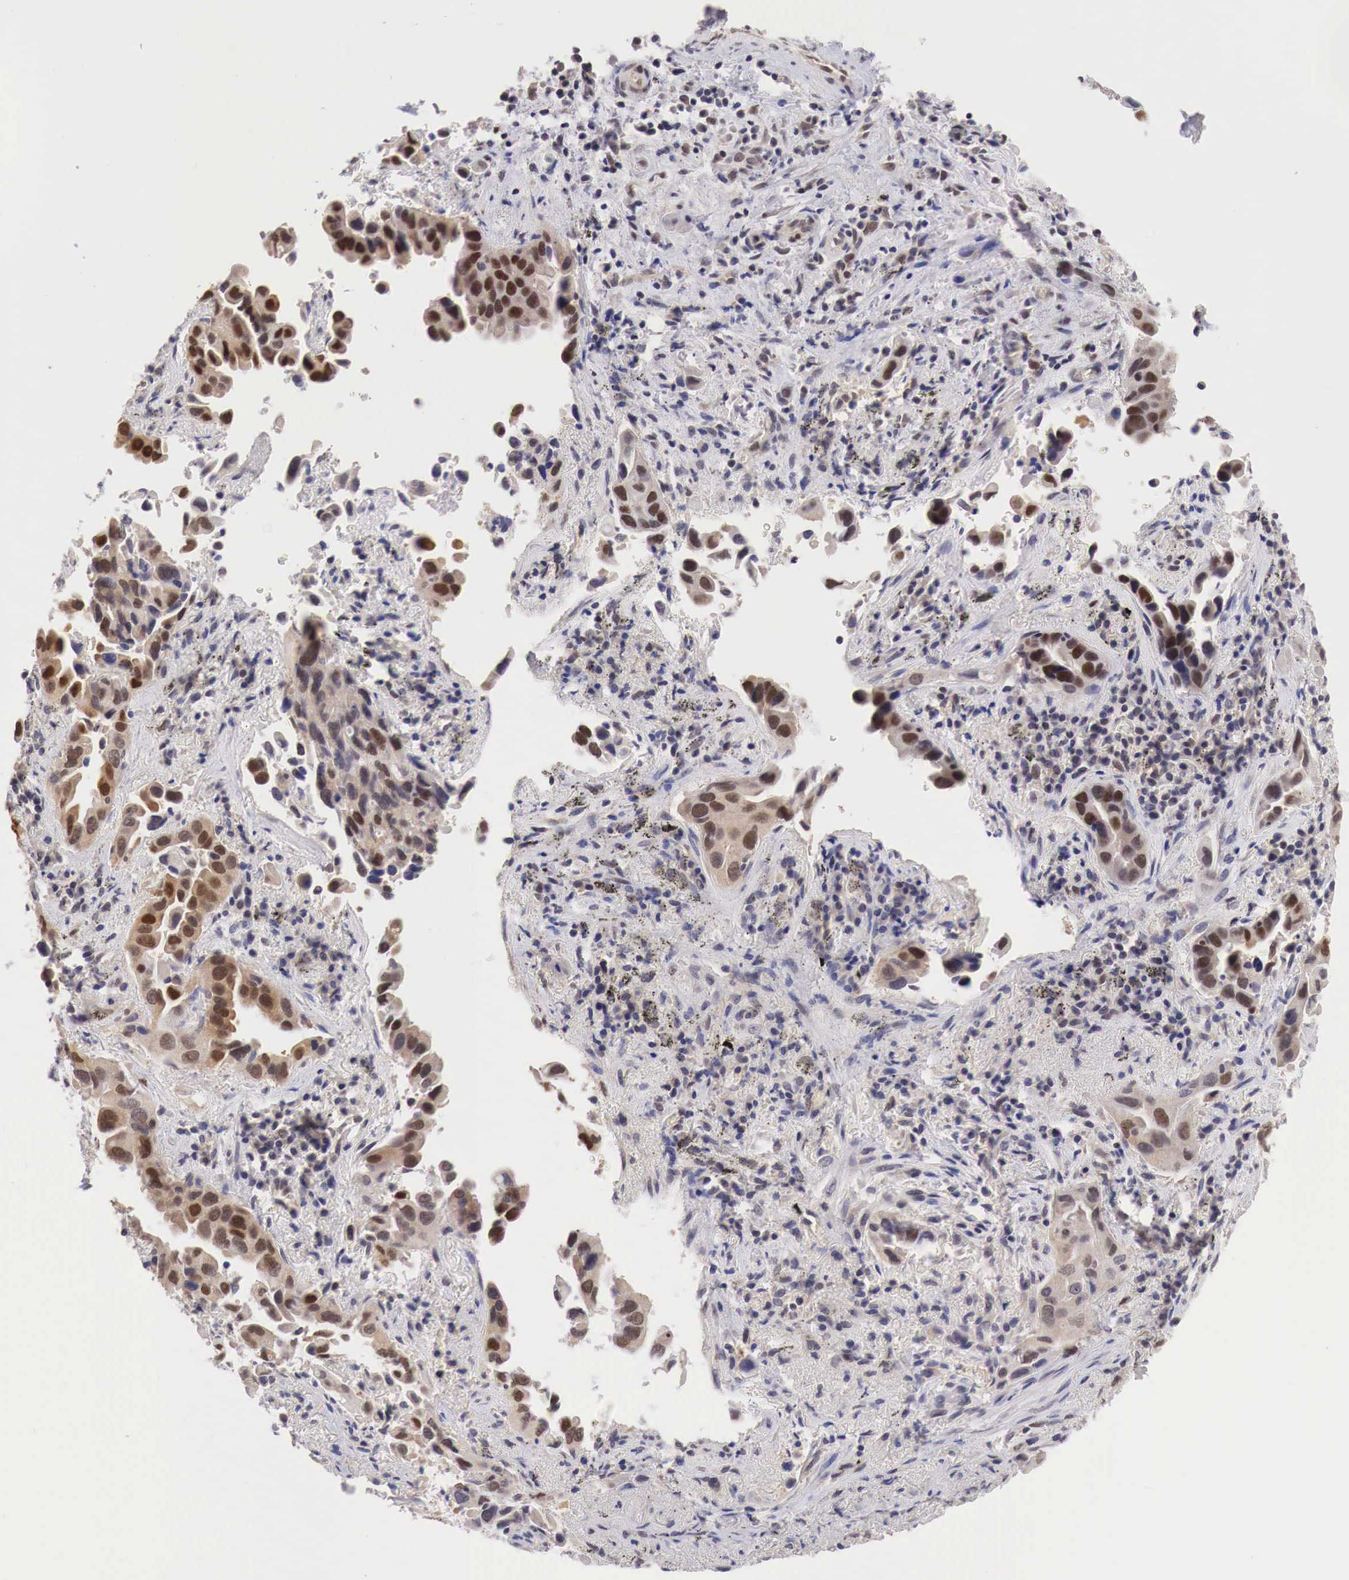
{"staining": {"intensity": "moderate", "quantity": ">75%", "location": "cytoplasmic/membranous,nuclear"}, "tissue": "lung cancer", "cell_type": "Tumor cells", "image_type": "cancer", "snomed": [{"axis": "morphology", "description": "Adenocarcinoma, NOS"}, {"axis": "topography", "description": "Lung"}], "caption": "Immunohistochemistry (IHC) (DAB) staining of adenocarcinoma (lung) exhibits moderate cytoplasmic/membranous and nuclear protein expression in about >75% of tumor cells.", "gene": "PABIR2", "patient": {"sex": "male", "age": 68}}